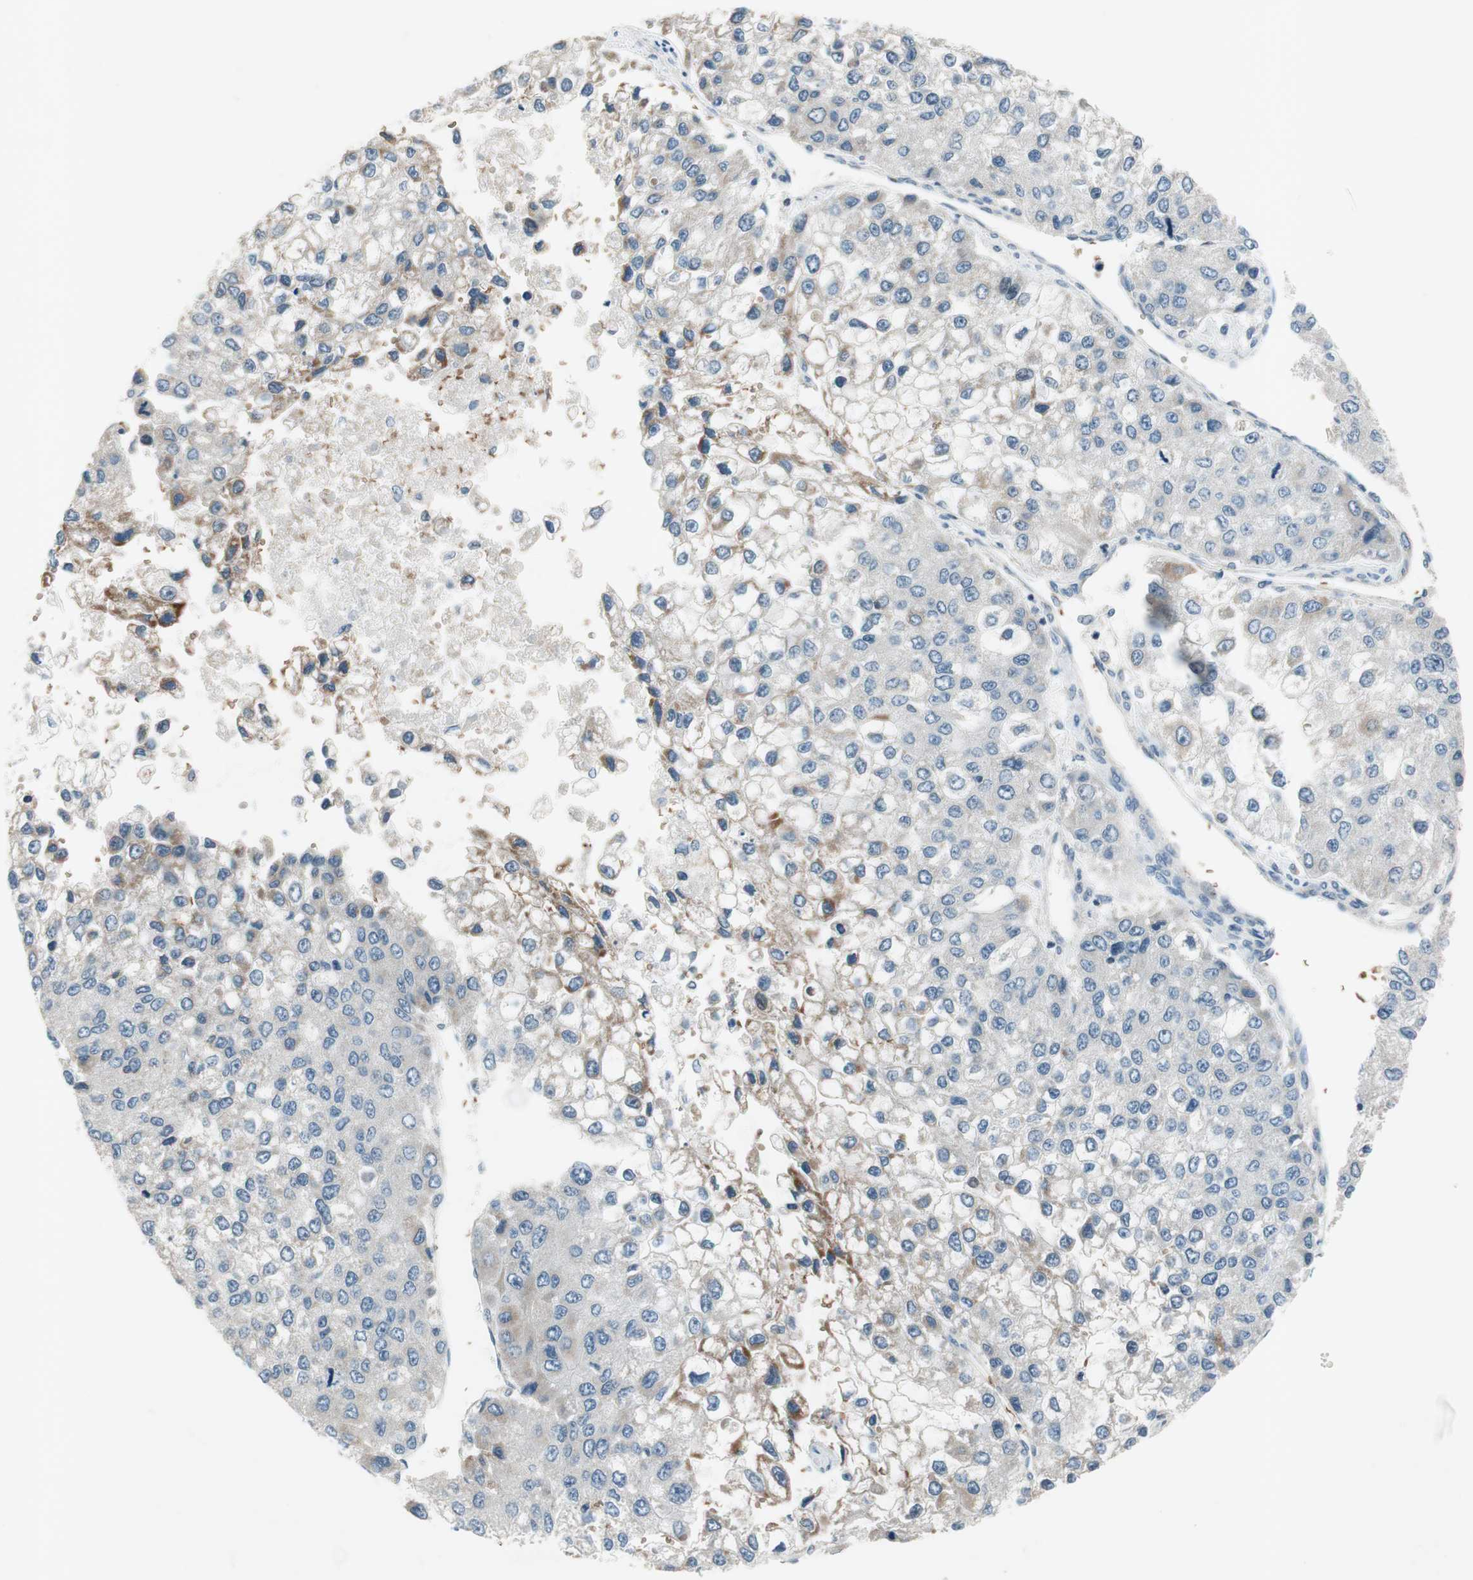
{"staining": {"intensity": "weak", "quantity": "<25%", "location": "cytoplasmic/membranous"}, "tissue": "liver cancer", "cell_type": "Tumor cells", "image_type": "cancer", "snomed": [{"axis": "morphology", "description": "Carcinoma, Hepatocellular, NOS"}, {"axis": "topography", "description": "Liver"}], "caption": "DAB immunohistochemical staining of human hepatocellular carcinoma (liver) demonstrates no significant staining in tumor cells.", "gene": "GYPC", "patient": {"sex": "female", "age": 66}}